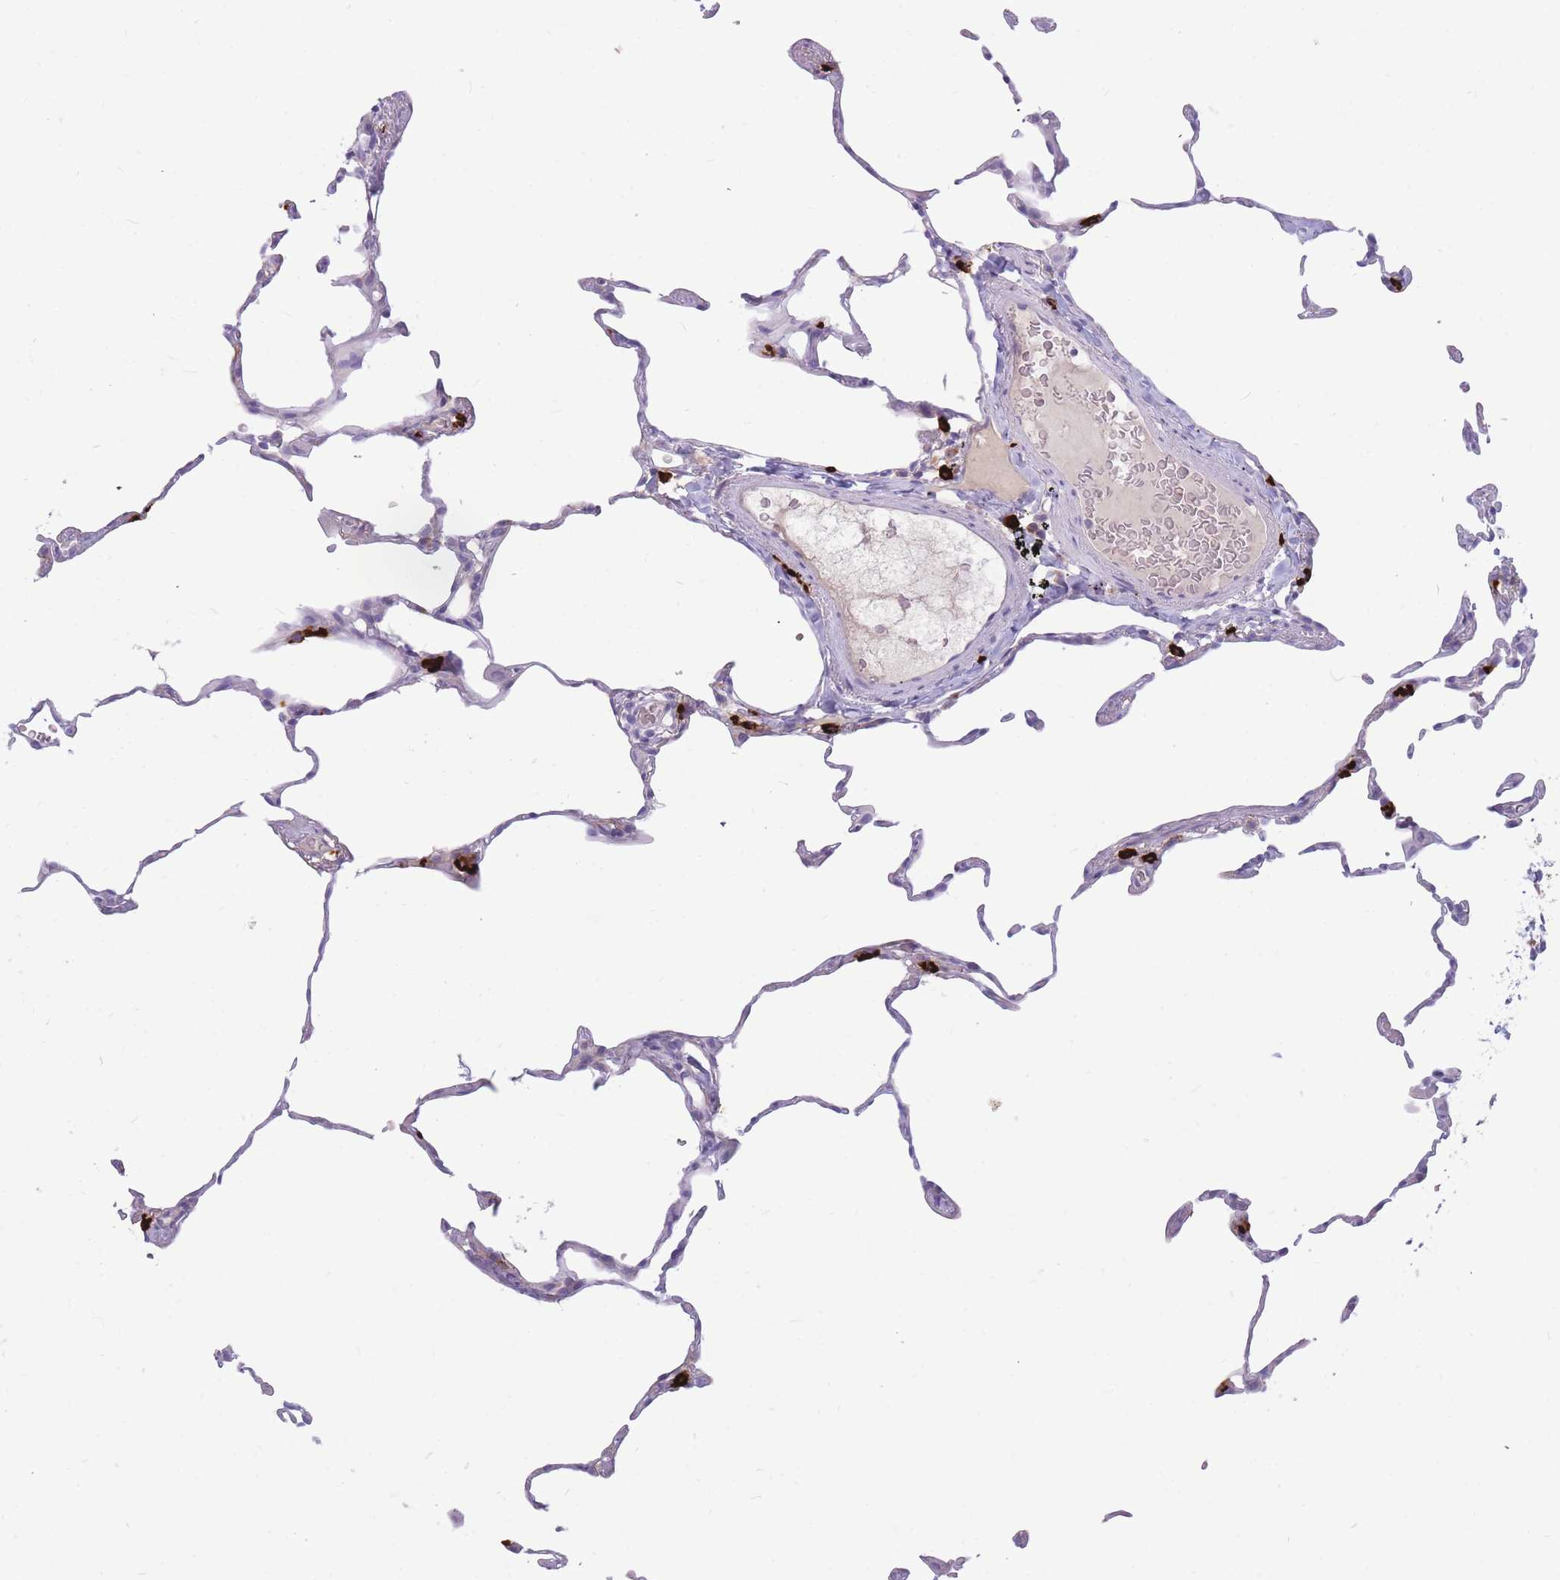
{"staining": {"intensity": "negative", "quantity": "none", "location": "none"}, "tissue": "lung", "cell_type": "Alveolar cells", "image_type": "normal", "snomed": [{"axis": "morphology", "description": "Normal tissue, NOS"}, {"axis": "topography", "description": "Lung"}], "caption": "Histopathology image shows no significant protein staining in alveolar cells of normal lung.", "gene": "TPSAB1", "patient": {"sex": "female", "age": 57}}